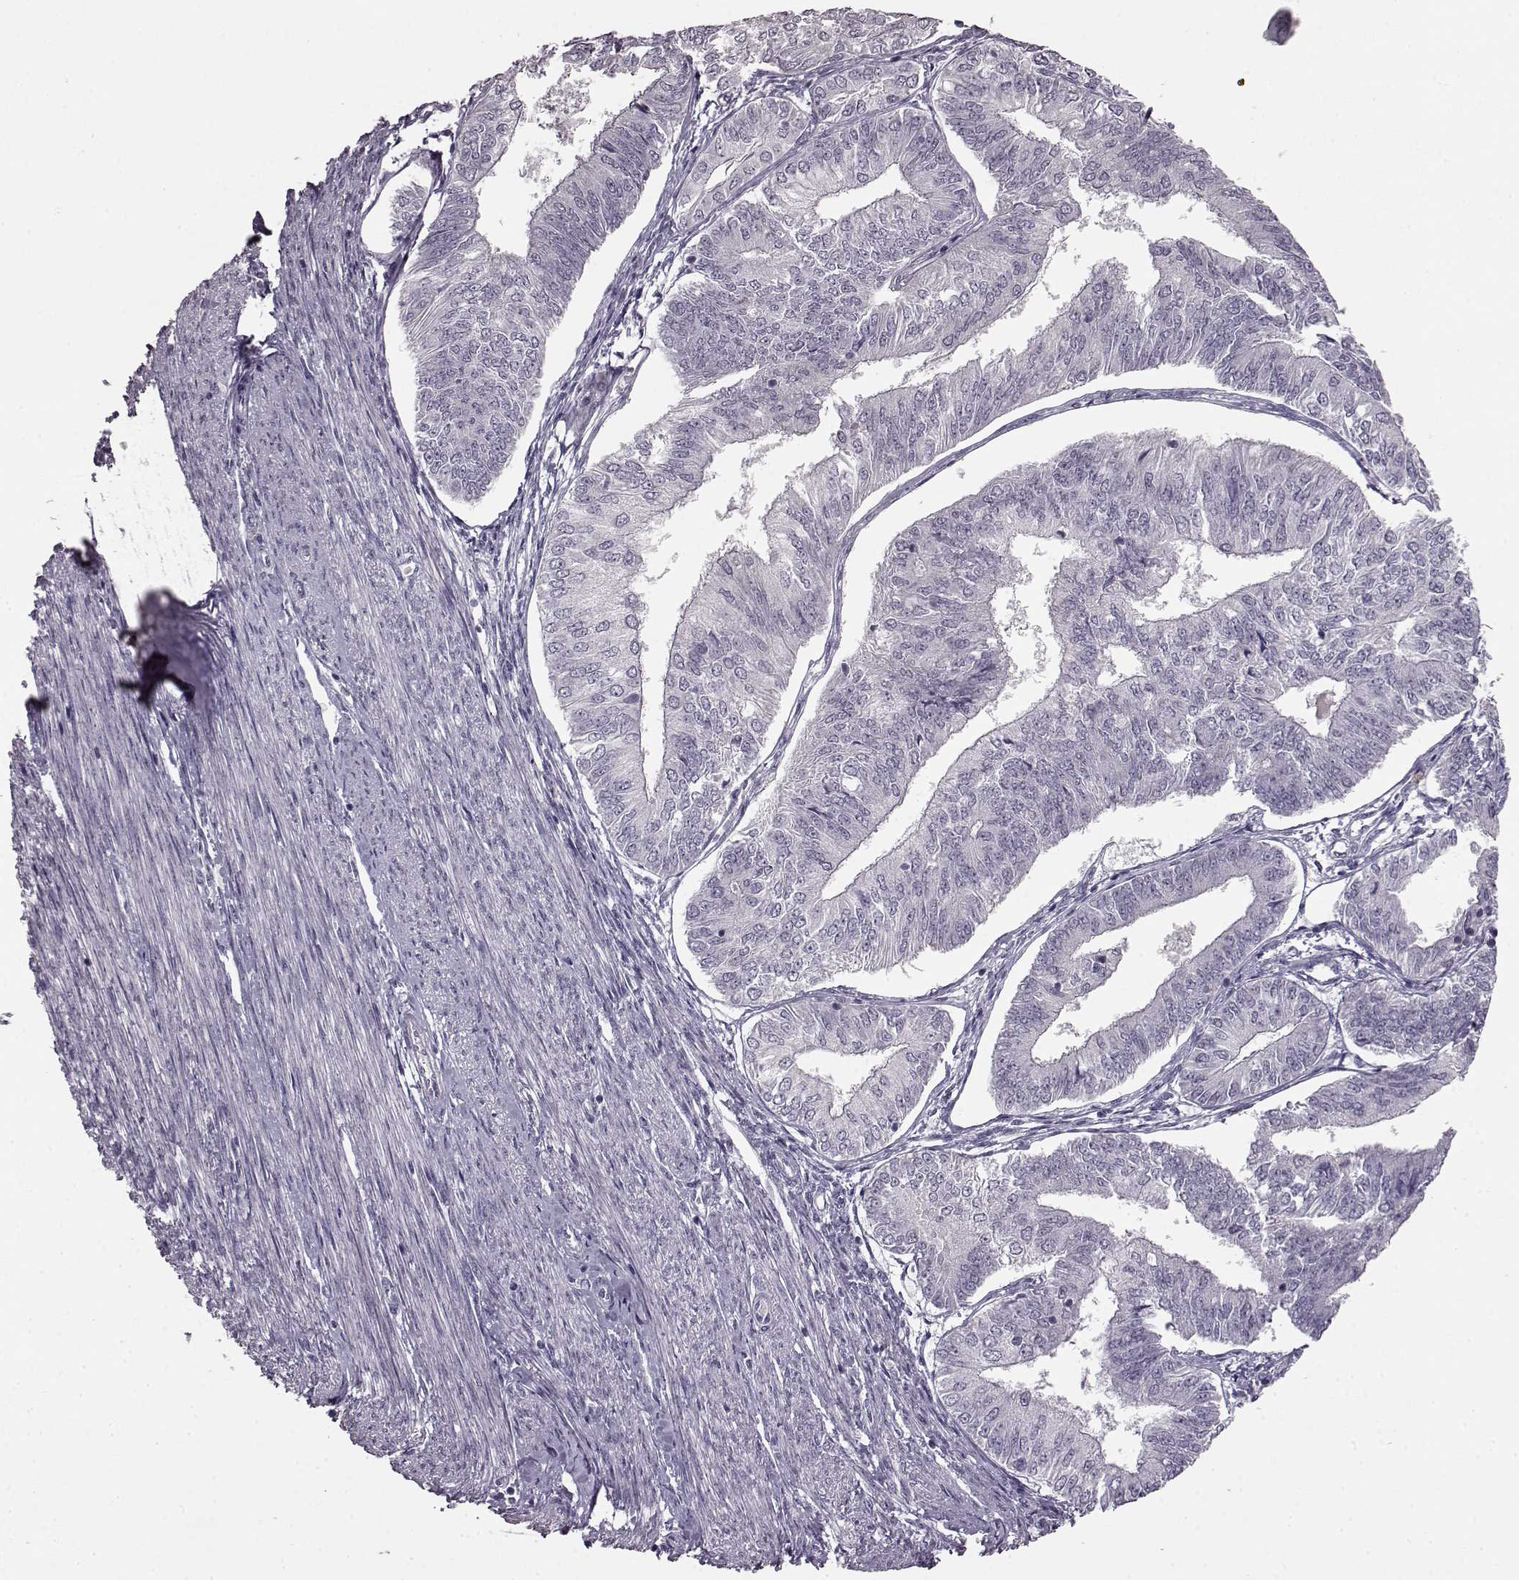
{"staining": {"intensity": "negative", "quantity": "none", "location": "none"}, "tissue": "endometrial cancer", "cell_type": "Tumor cells", "image_type": "cancer", "snomed": [{"axis": "morphology", "description": "Adenocarcinoma, NOS"}, {"axis": "topography", "description": "Endometrium"}], "caption": "DAB immunohistochemical staining of human endometrial adenocarcinoma shows no significant staining in tumor cells. Brightfield microscopy of immunohistochemistry (IHC) stained with DAB (3,3'-diaminobenzidine) (brown) and hematoxylin (blue), captured at high magnification.", "gene": "LHB", "patient": {"sex": "female", "age": 58}}